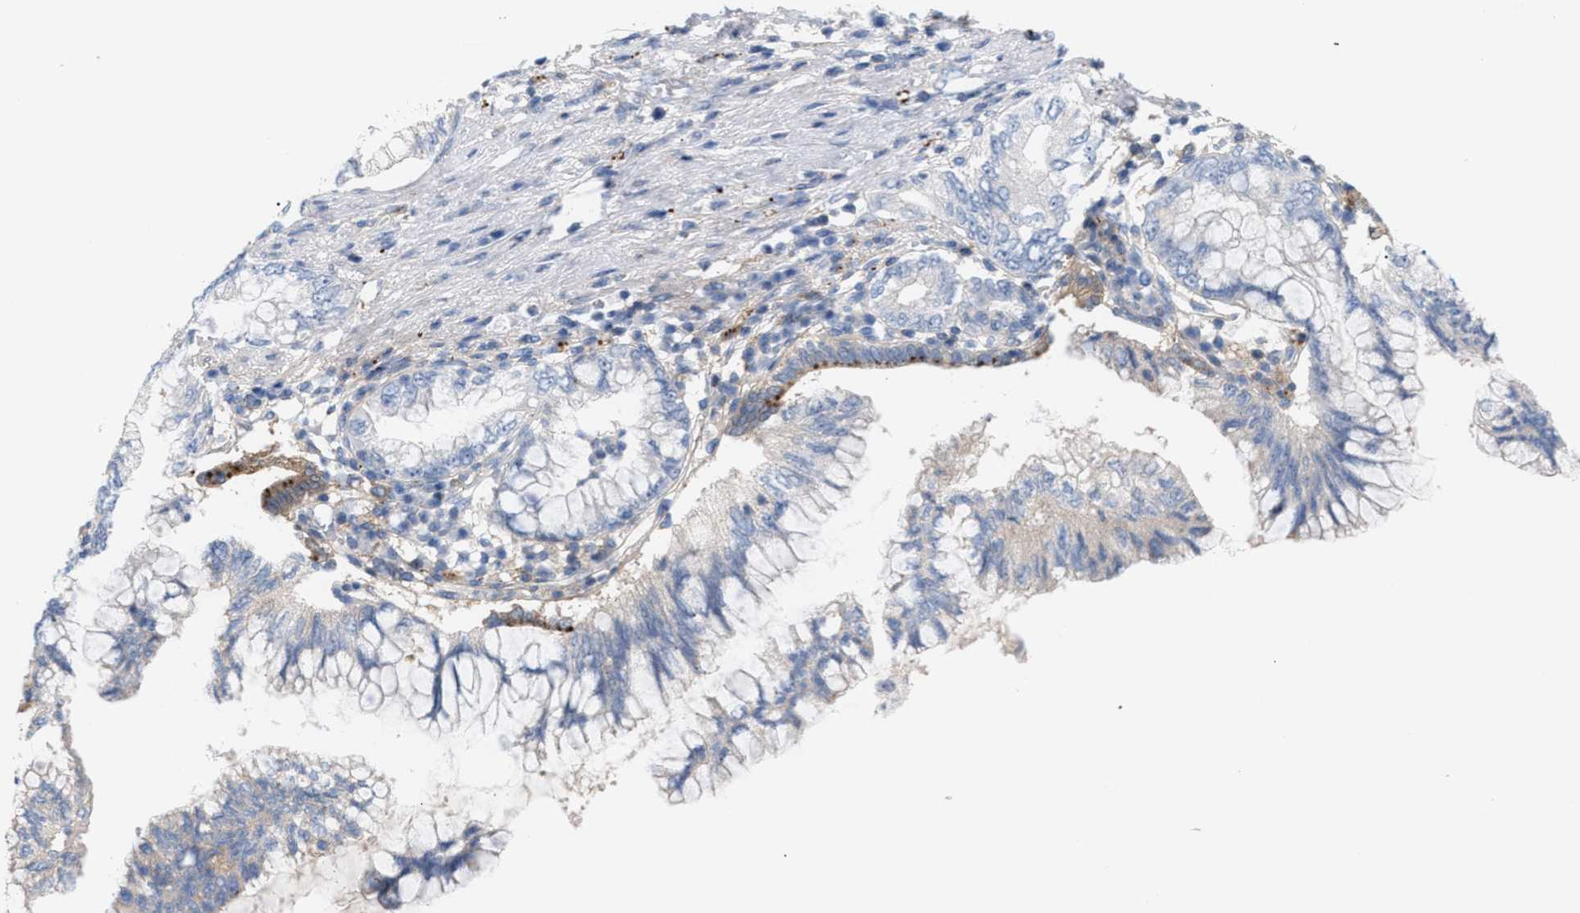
{"staining": {"intensity": "moderate", "quantity": "<25%", "location": "cytoplasmic/membranous"}, "tissue": "pancreatic cancer", "cell_type": "Tumor cells", "image_type": "cancer", "snomed": [{"axis": "morphology", "description": "Adenocarcinoma, NOS"}, {"axis": "topography", "description": "Pancreas"}], "caption": "Immunohistochemical staining of human pancreatic cancer (adenocarcinoma) reveals moderate cytoplasmic/membranous protein staining in about <25% of tumor cells. Immunohistochemistry stains the protein of interest in brown and the nuclei are stained blue.", "gene": "MBTD1", "patient": {"sex": "female", "age": 73}}